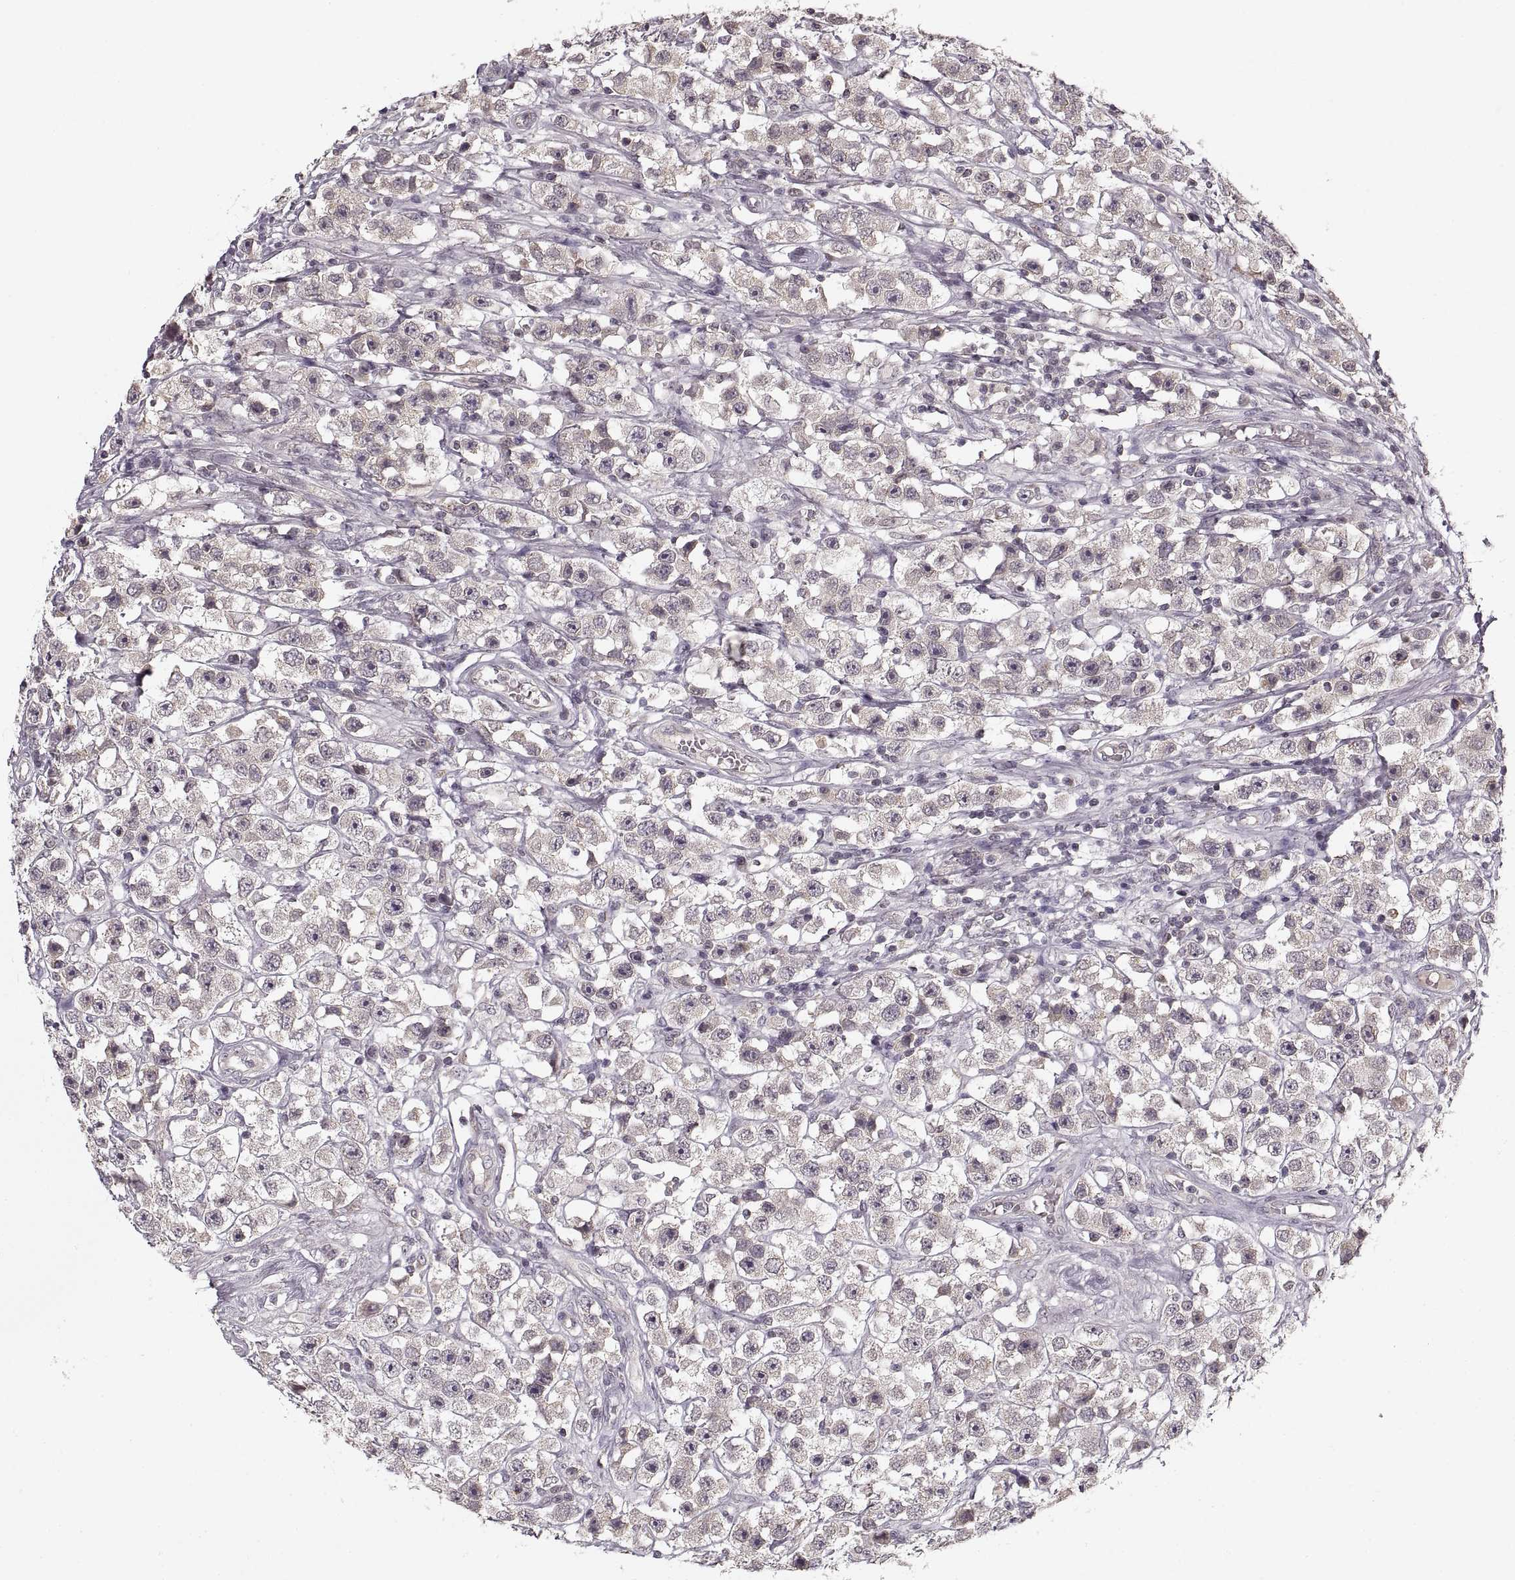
{"staining": {"intensity": "negative", "quantity": "none", "location": "none"}, "tissue": "testis cancer", "cell_type": "Tumor cells", "image_type": "cancer", "snomed": [{"axis": "morphology", "description": "Seminoma, NOS"}, {"axis": "topography", "description": "Testis"}], "caption": "Immunohistochemistry micrograph of neoplastic tissue: seminoma (testis) stained with DAB reveals no significant protein expression in tumor cells.", "gene": "ASIC3", "patient": {"sex": "male", "age": 45}}